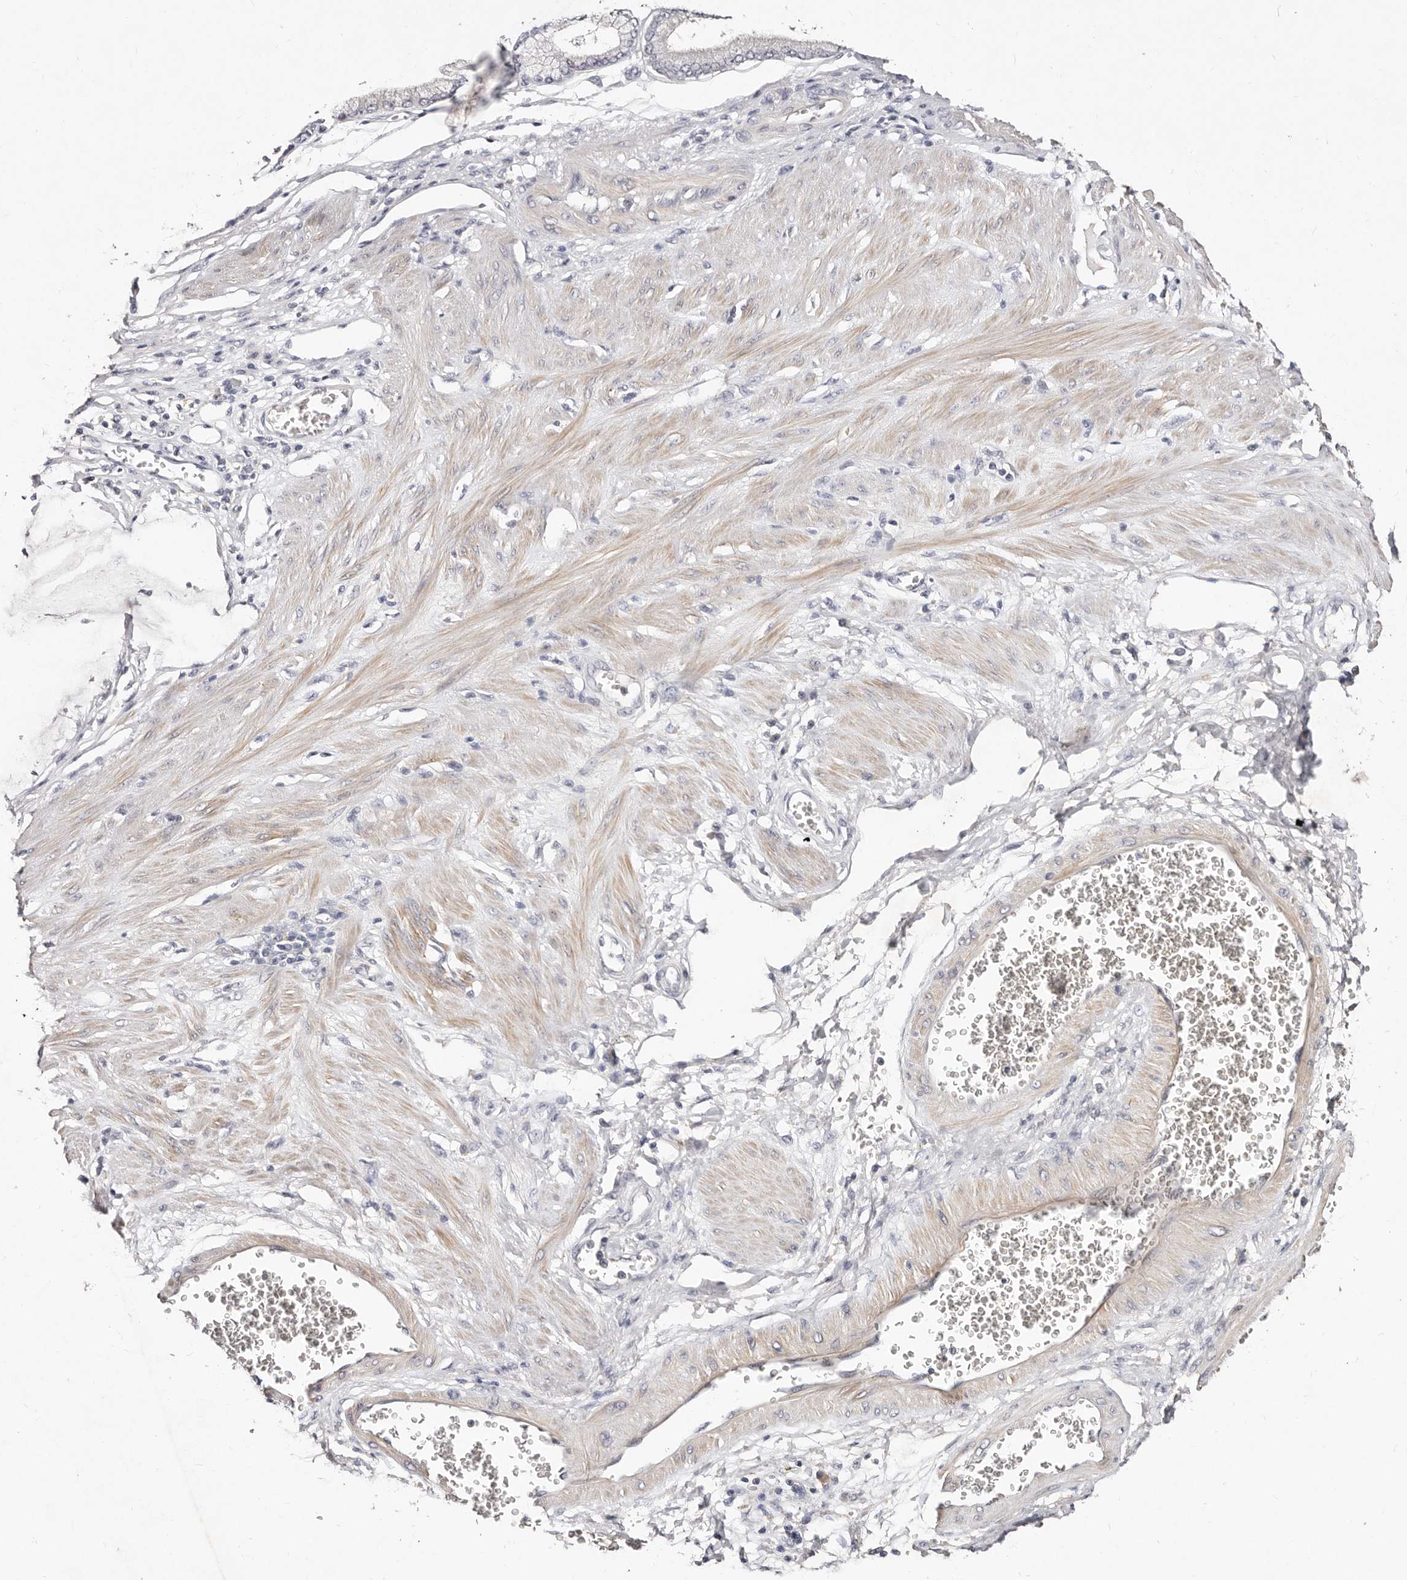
{"staining": {"intensity": "negative", "quantity": "none", "location": "none"}, "tissue": "stomach cancer", "cell_type": "Tumor cells", "image_type": "cancer", "snomed": [{"axis": "morphology", "description": "Adenocarcinoma, NOS"}, {"axis": "topography", "description": "Stomach"}], "caption": "Stomach cancer (adenocarcinoma) stained for a protein using immunohistochemistry (IHC) displays no positivity tumor cells.", "gene": "MRPS33", "patient": {"sex": "male", "age": 59}}